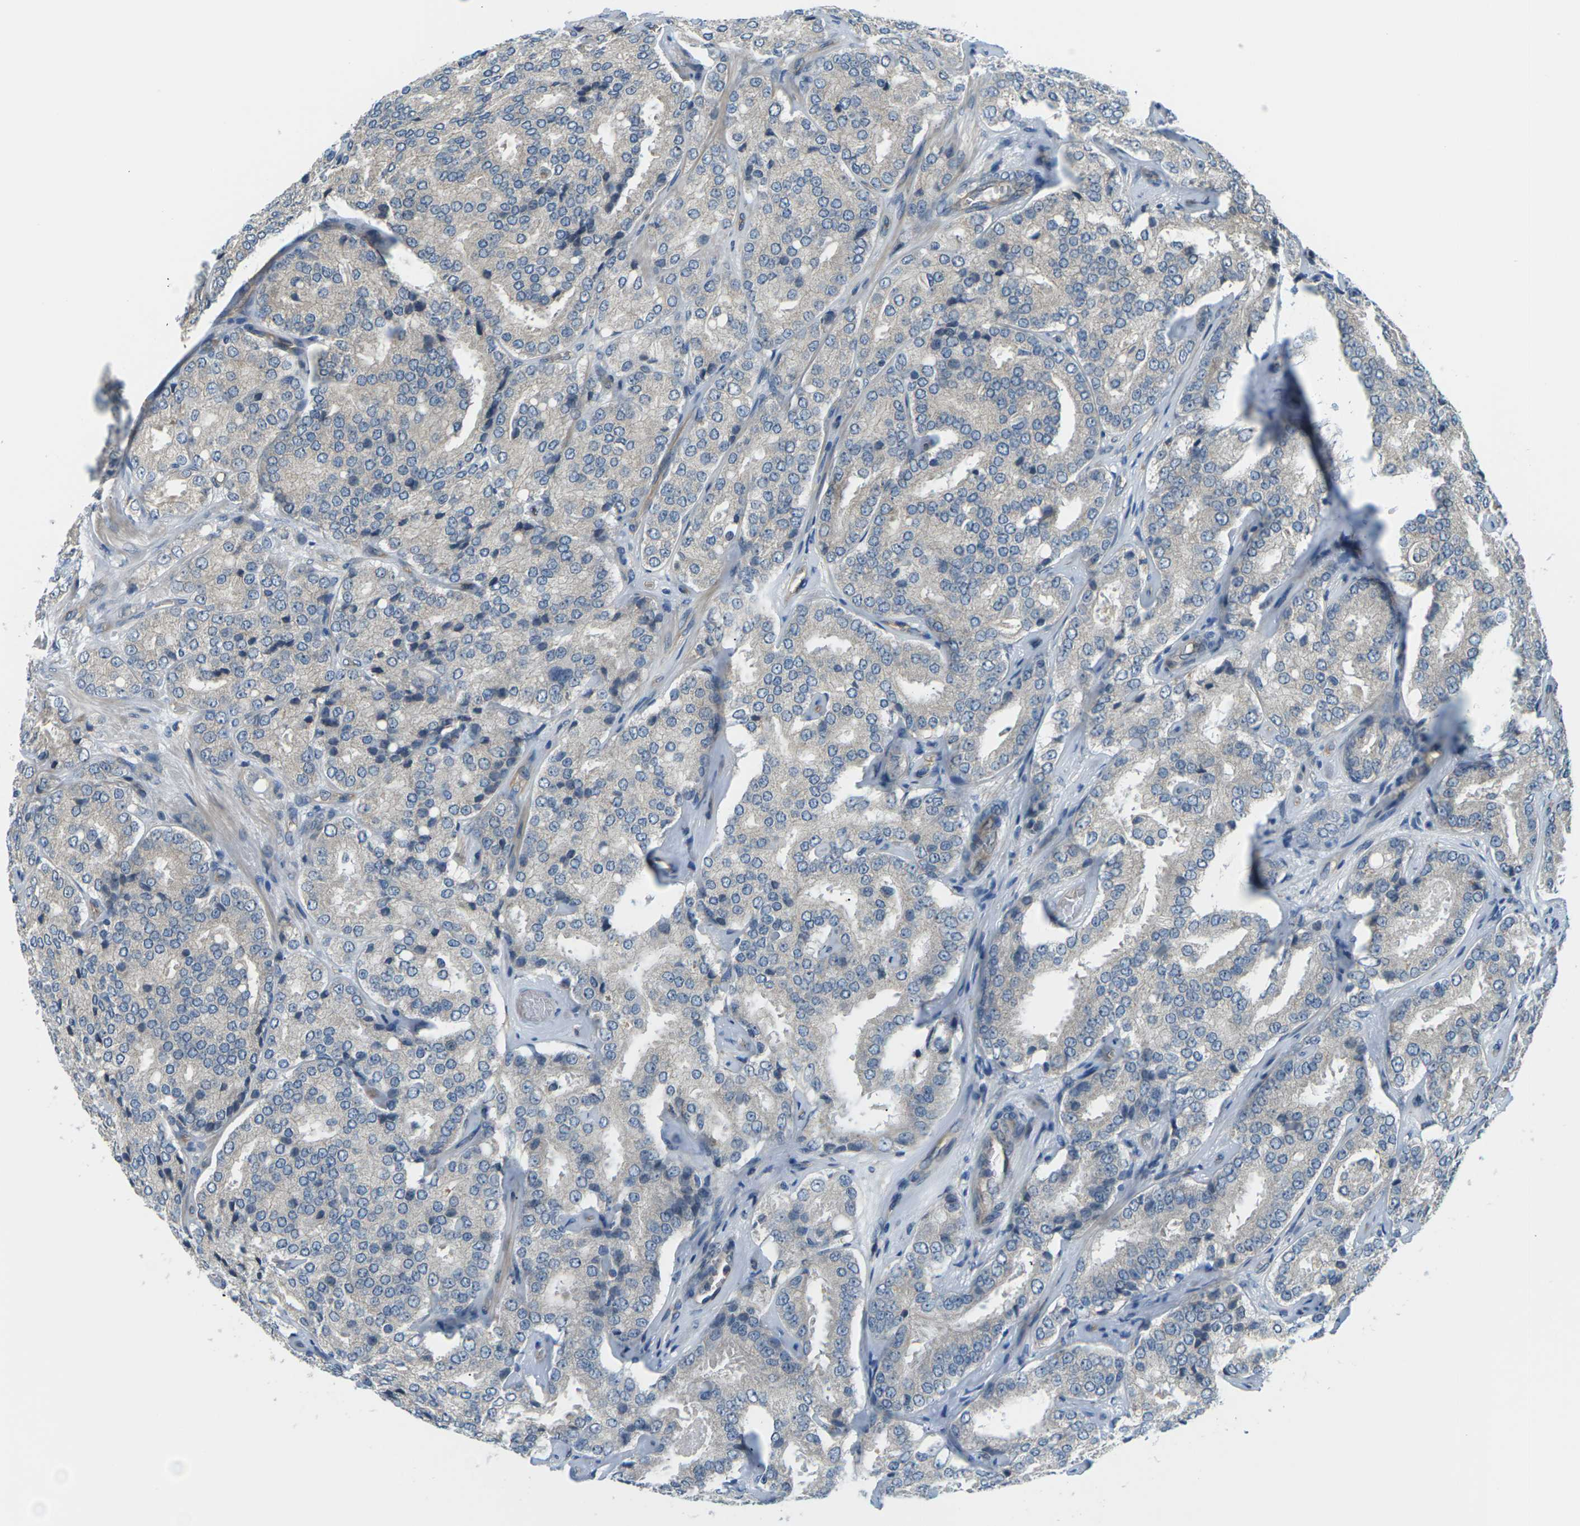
{"staining": {"intensity": "weak", "quantity": "25%-75%", "location": "cytoplasmic/membranous"}, "tissue": "prostate cancer", "cell_type": "Tumor cells", "image_type": "cancer", "snomed": [{"axis": "morphology", "description": "Adenocarcinoma, High grade"}, {"axis": "topography", "description": "Prostate"}], "caption": "There is low levels of weak cytoplasmic/membranous expression in tumor cells of prostate cancer (adenocarcinoma (high-grade)), as demonstrated by immunohistochemical staining (brown color).", "gene": "SLC13A3", "patient": {"sex": "male", "age": 65}}